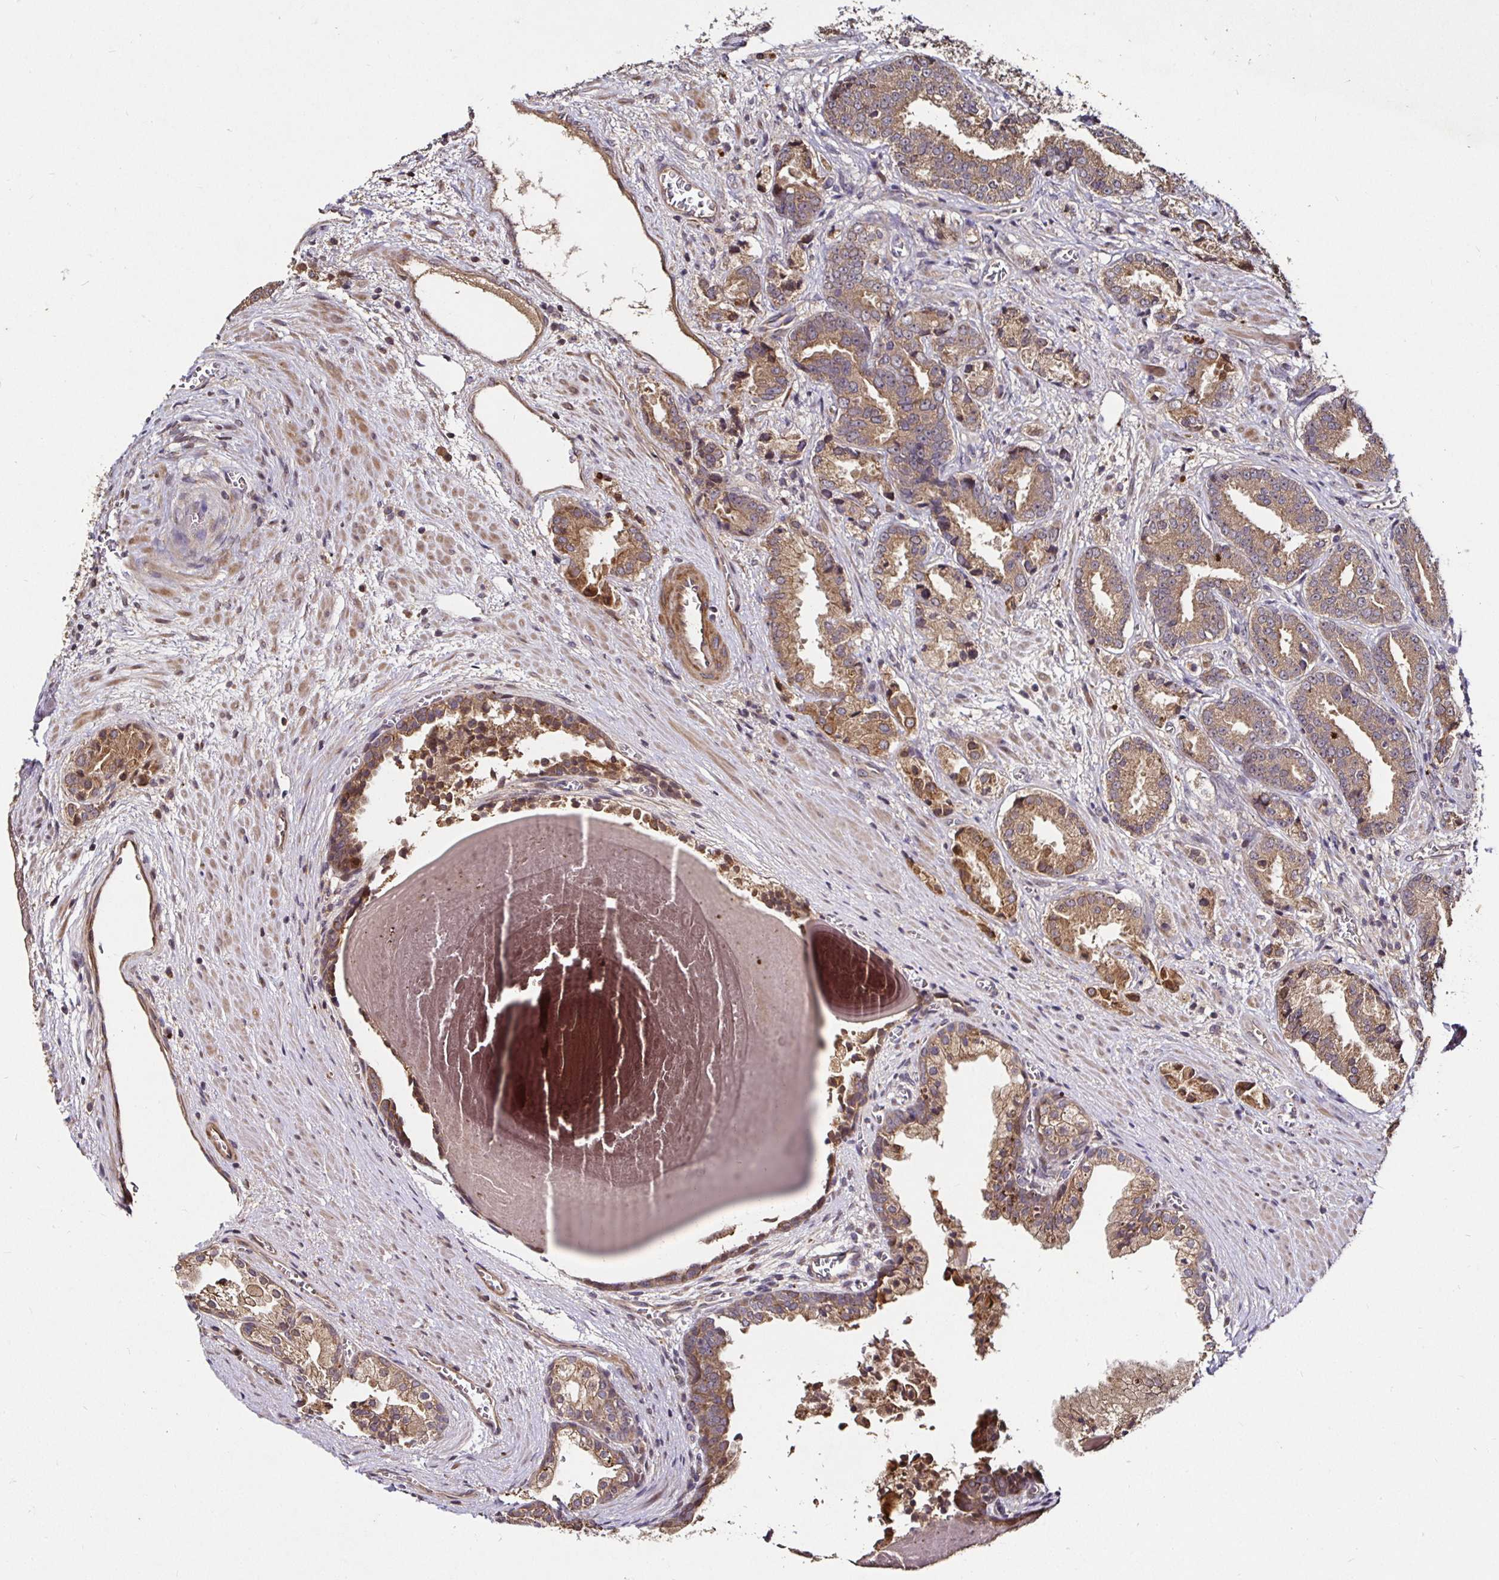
{"staining": {"intensity": "moderate", "quantity": ">75%", "location": "cytoplasmic/membranous"}, "tissue": "prostate cancer", "cell_type": "Tumor cells", "image_type": "cancer", "snomed": [{"axis": "morphology", "description": "Adenocarcinoma, High grade"}, {"axis": "topography", "description": "Prostate and seminal vesicle, NOS"}], "caption": "High-grade adenocarcinoma (prostate) was stained to show a protein in brown. There is medium levels of moderate cytoplasmic/membranous positivity in about >75% of tumor cells. (DAB = brown stain, brightfield microscopy at high magnification).", "gene": "SMYD3", "patient": {"sex": "male", "age": 61}}